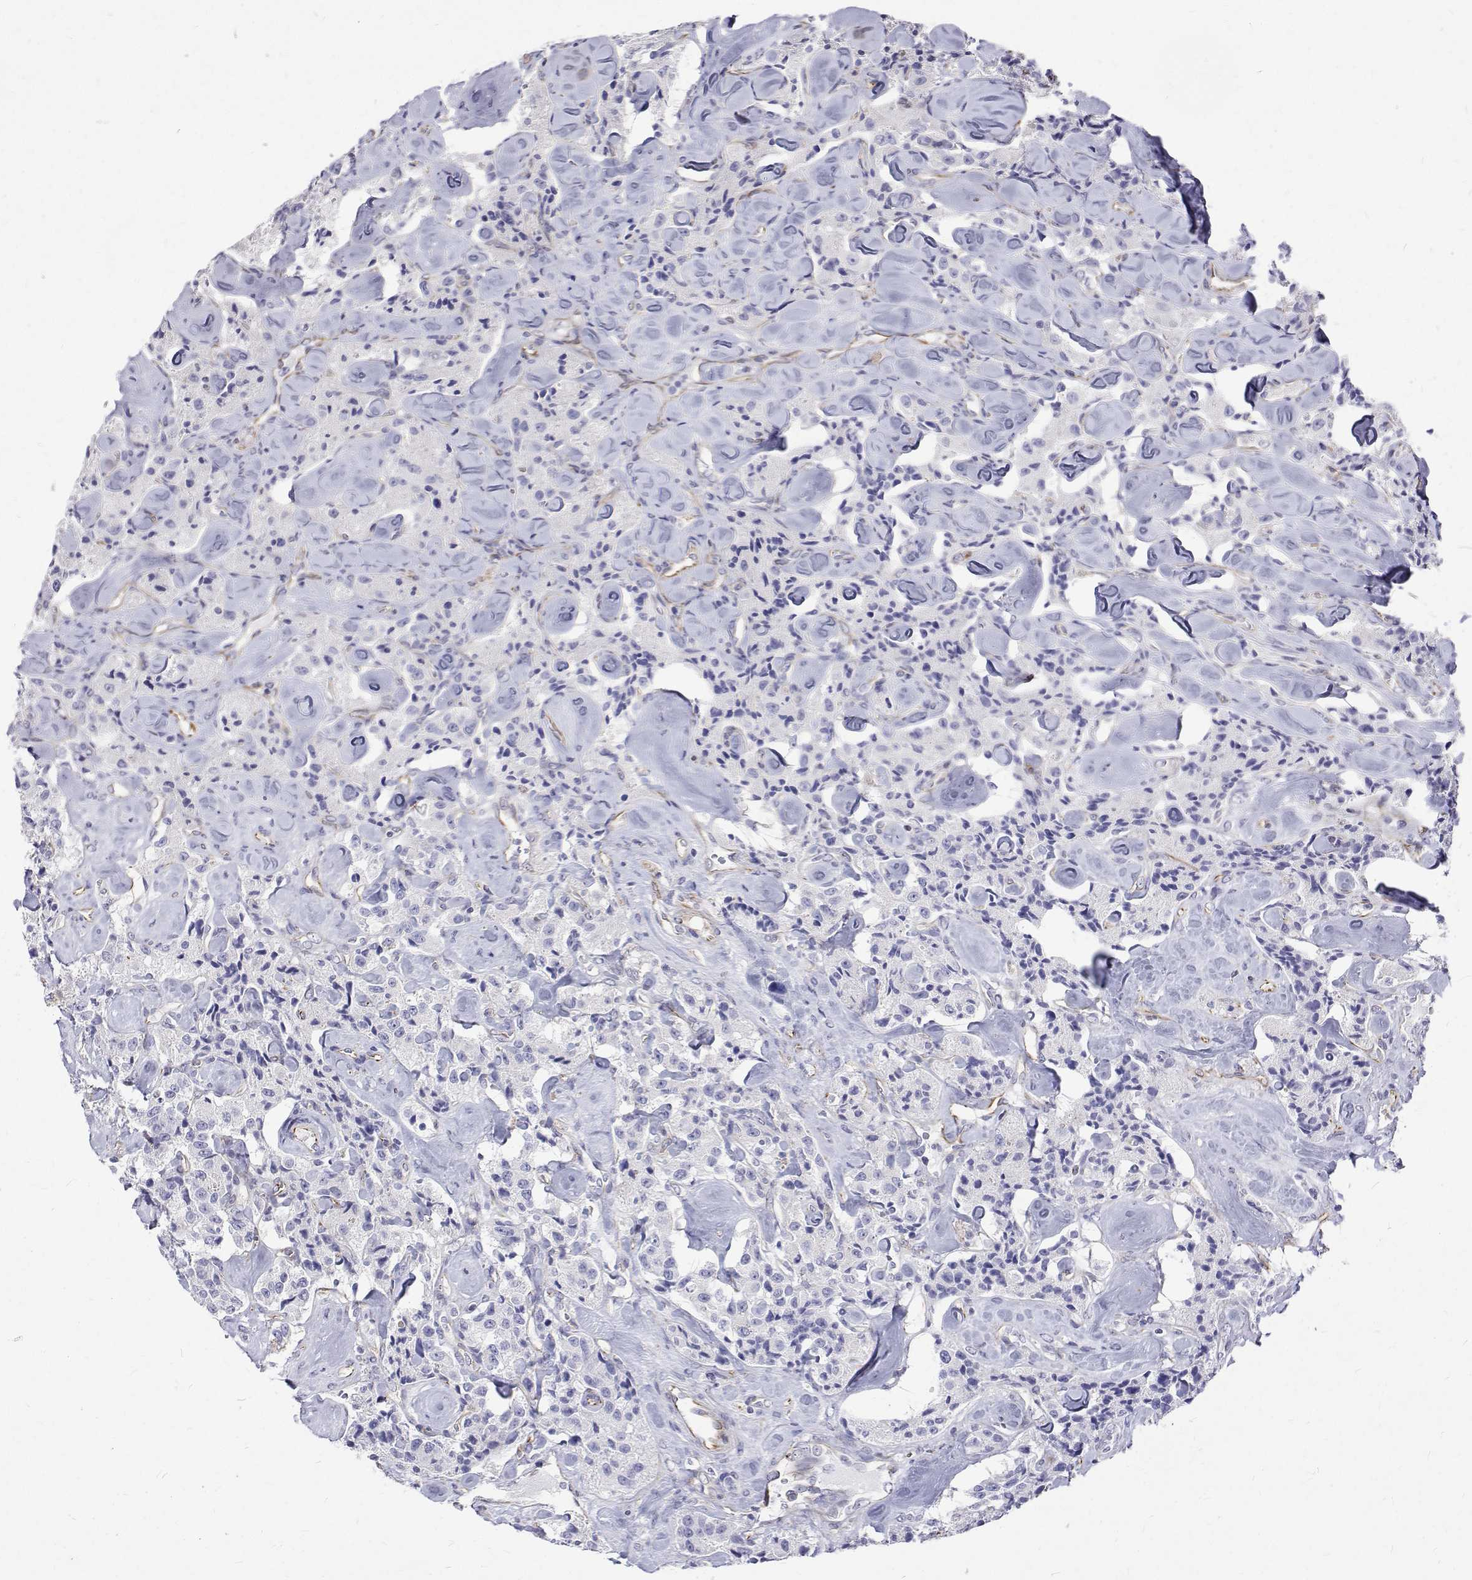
{"staining": {"intensity": "negative", "quantity": "none", "location": "none"}, "tissue": "carcinoid", "cell_type": "Tumor cells", "image_type": "cancer", "snomed": [{"axis": "morphology", "description": "Carcinoid, malignant, NOS"}, {"axis": "topography", "description": "Pancreas"}], "caption": "The histopathology image demonstrates no staining of tumor cells in carcinoid. (Stains: DAB immunohistochemistry (IHC) with hematoxylin counter stain, Microscopy: brightfield microscopy at high magnification).", "gene": "OPRPN", "patient": {"sex": "male", "age": 41}}